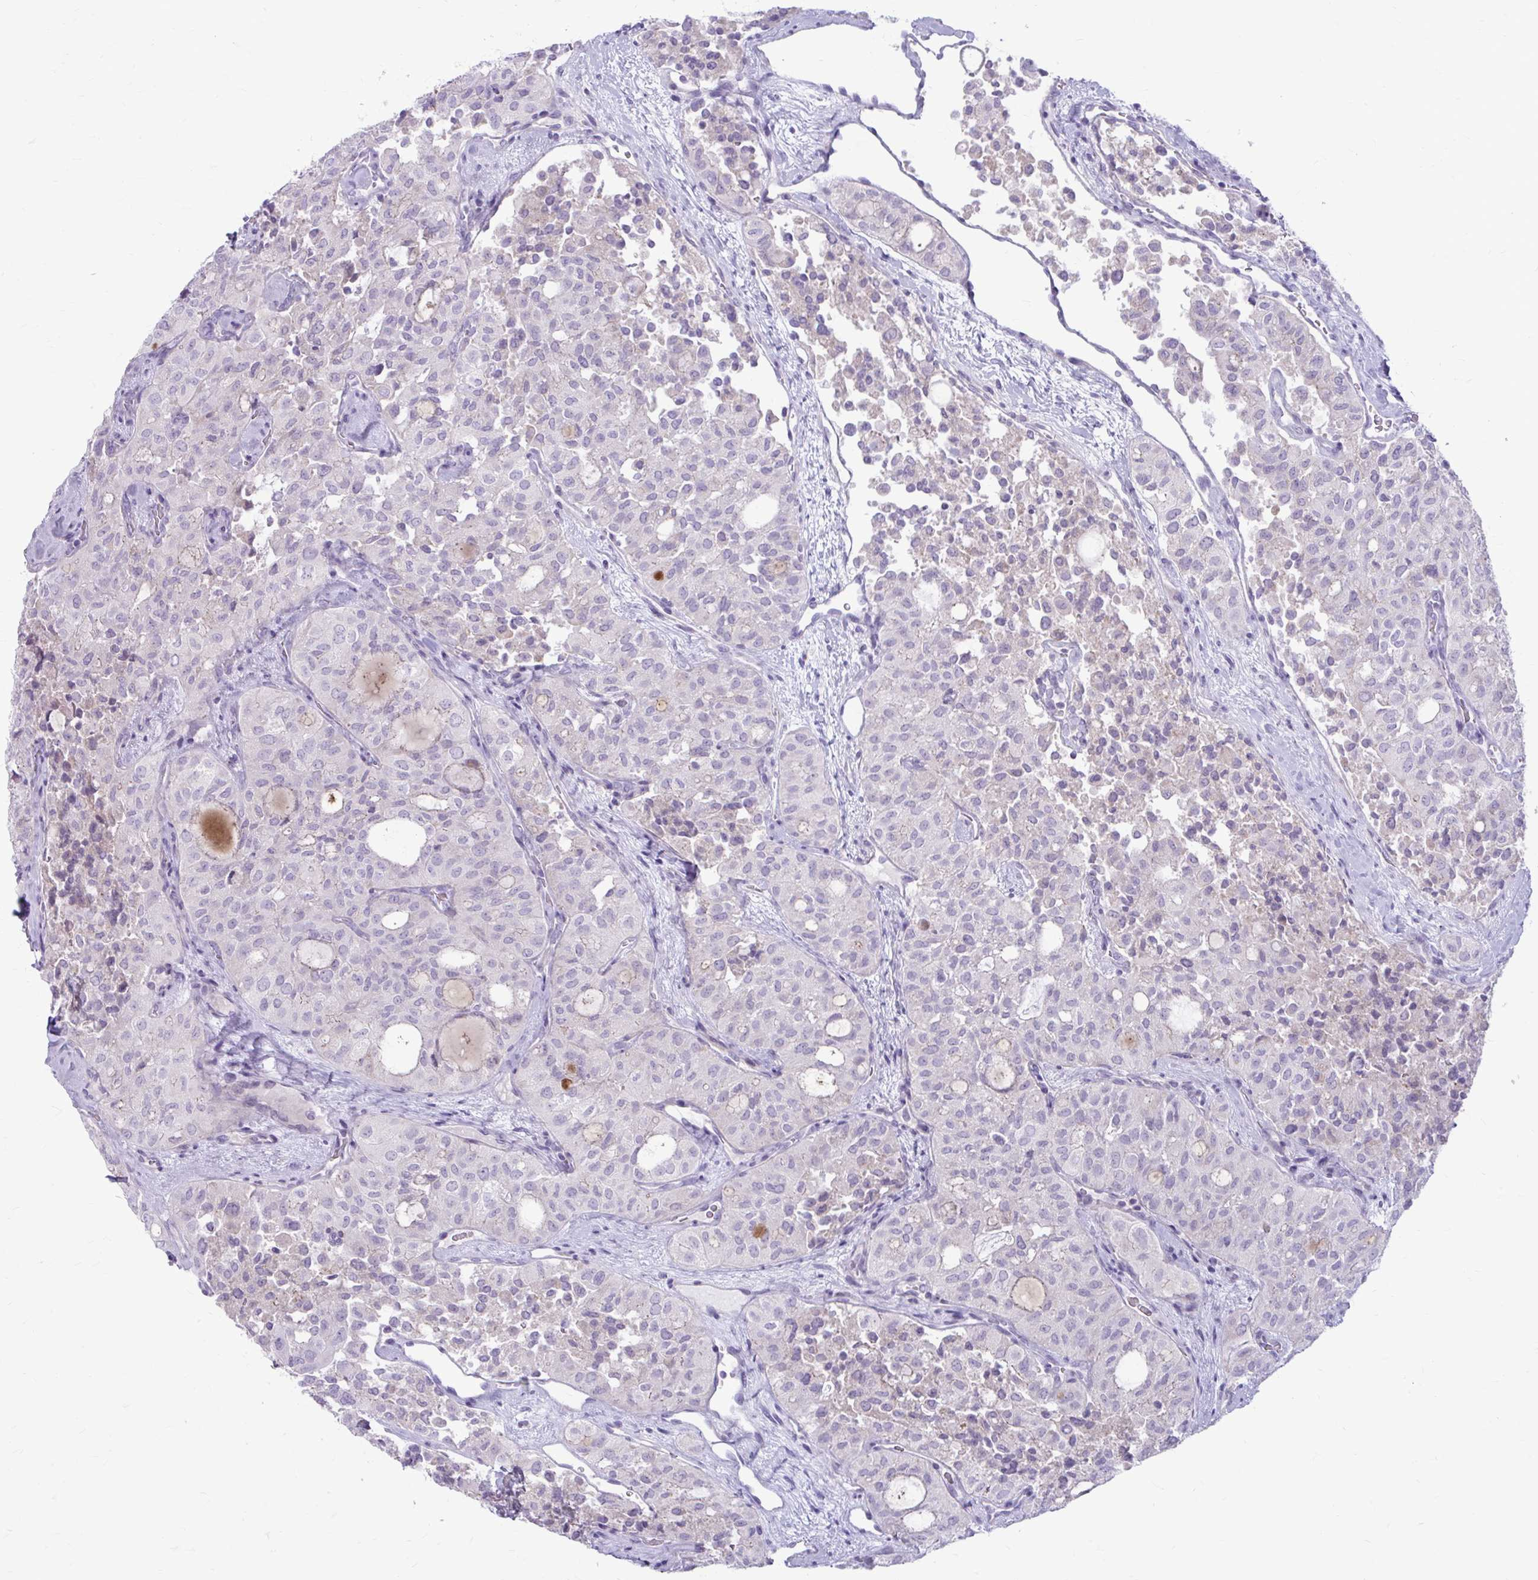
{"staining": {"intensity": "negative", "quantity": "none", "location": "none"}, "tissue": "thyroid cancer", "cell_type": "Tumor cells", "image_type": "cancer", "snomed": [{"axis": "morphology", "description": "Follicular adenoma carcinoma, NOS"}, {"axis": "topography", "description": "Thyroid gland"}], "caption": "Thyroid follicular adenoma carcinoma was stained to show a protein in brown. There is no significant staining in tumor cells. Nuclei are stained in blue.", "gene": "CHIA", "patient": {"sex": "male", "age": 75}}